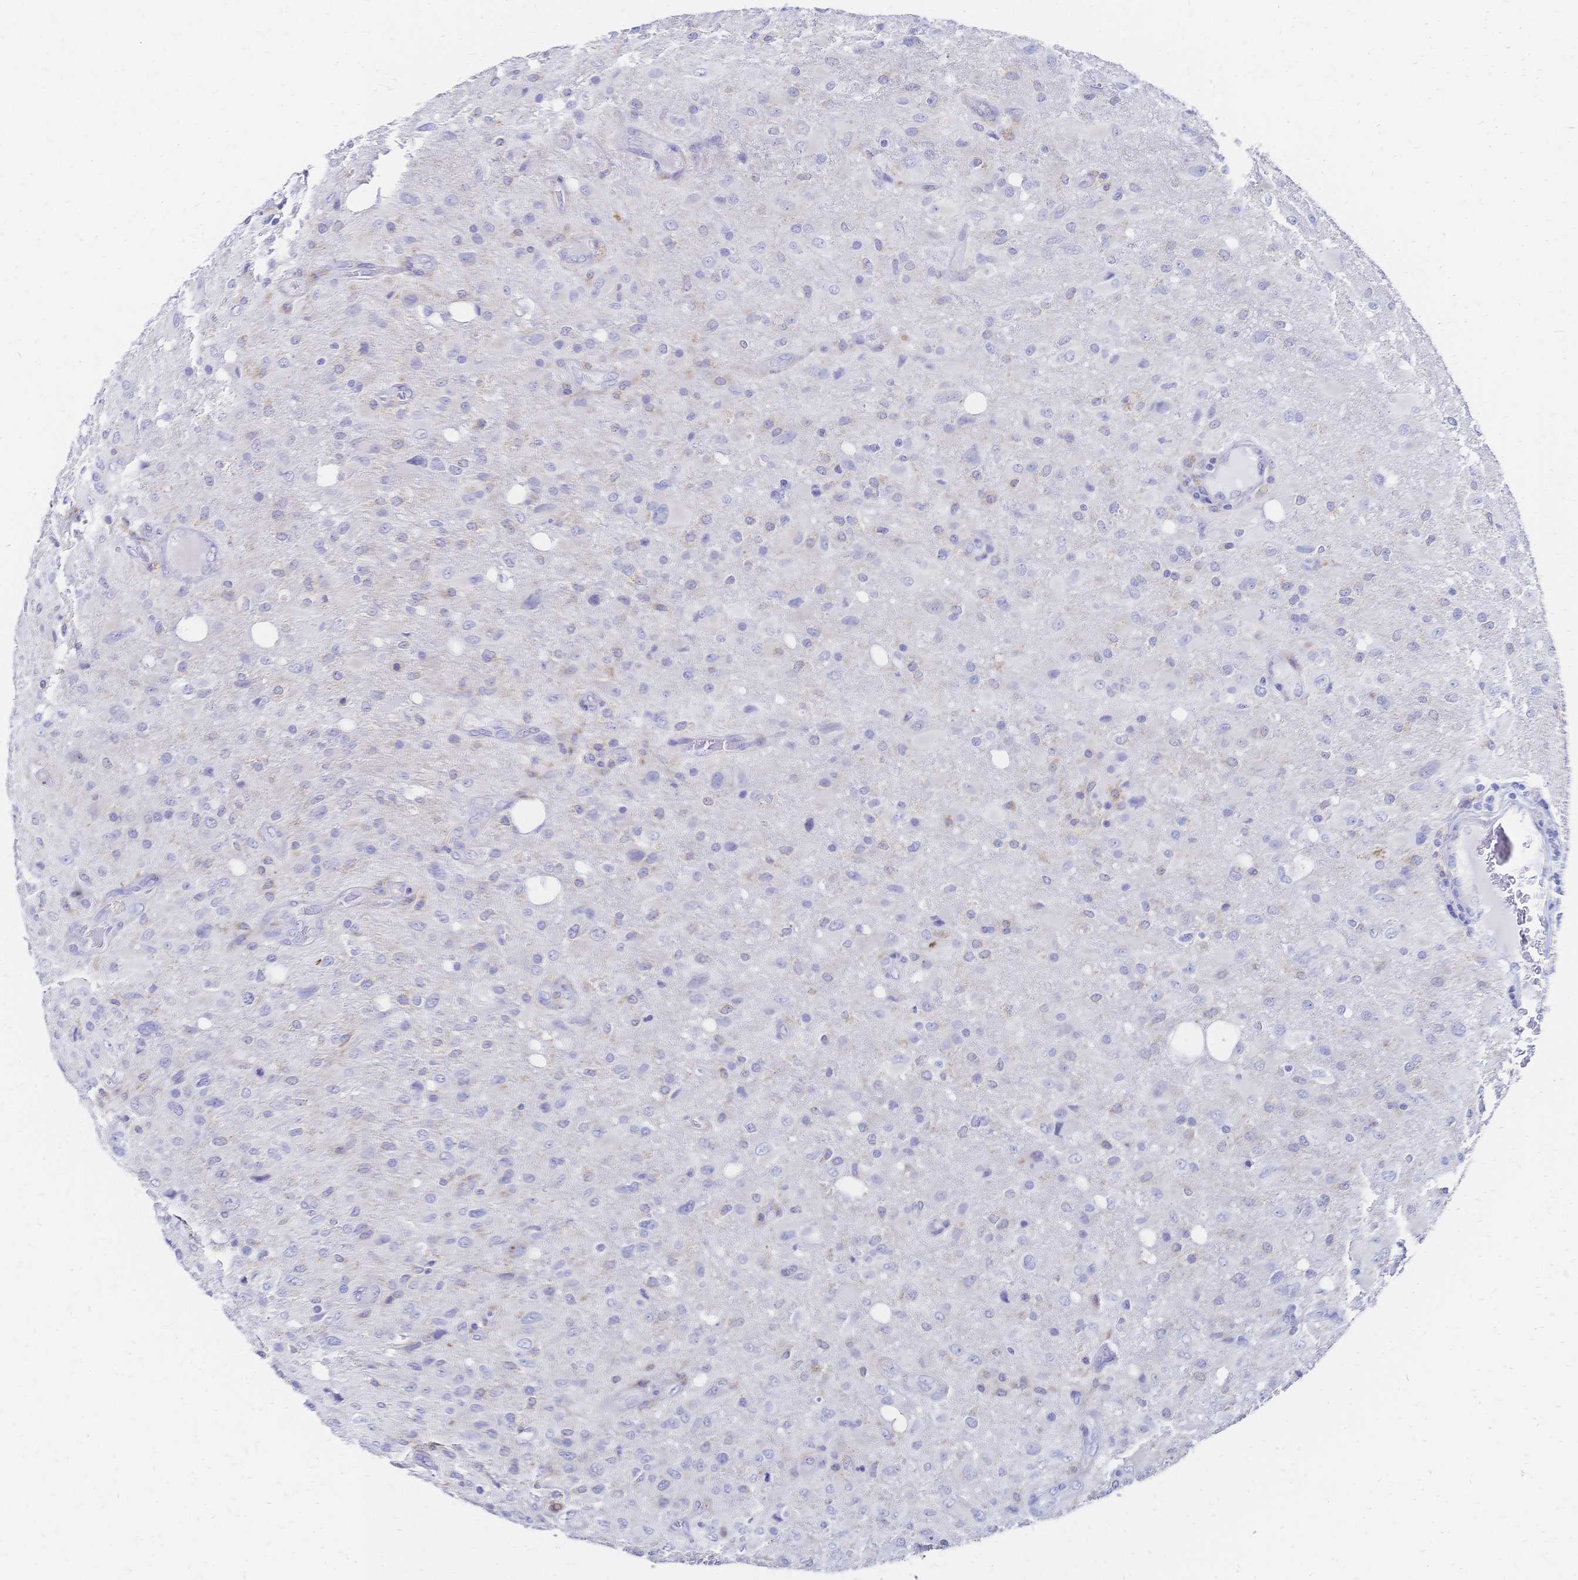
{"staining": {"intensity": "negative", "quantity": "none", "location": "none"}, "tissue": "glioma", "cell_type": "Tumor cells", "image_type": "cancer", "snomed": [{"axis": "morphology", "description": "Glioma, malignant, High grade"}, {"axis": "topography", "description": "Brain"}], "caption": "Protein analysis of glioma shows no significant expression in tumor cells.", "gene": "SLC5A1", "patient": {"sex": "male", "age": 53}}